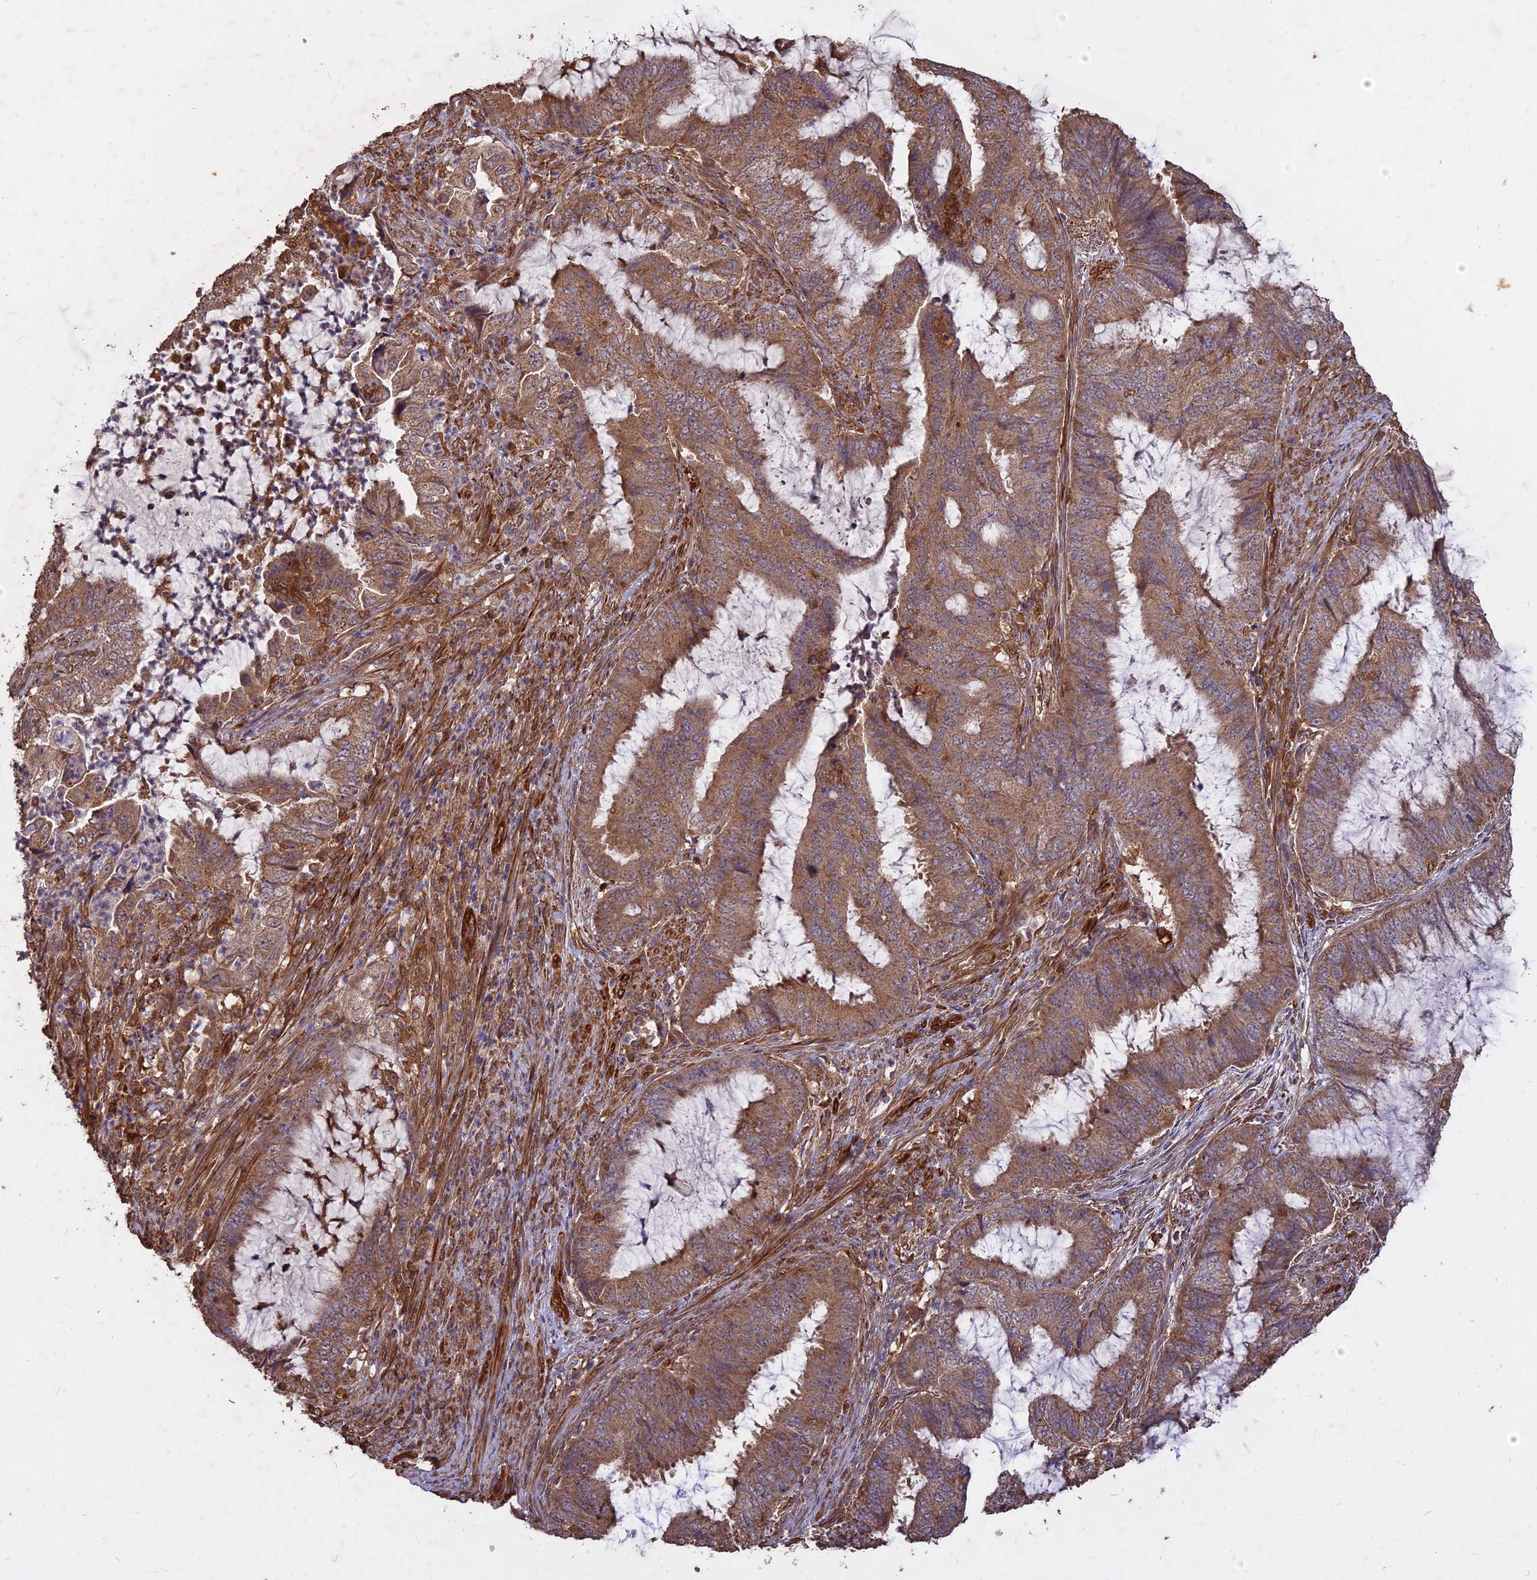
{"staining": {"intensity": "moderate", "quantity": ">75%", "location": "cytoplasmic/membranous"}, "tissue": "endometrial cancer", "cell_type": "Tumor cells", "image_type": "cancer", "snomed": [{"axis": "morphology", "description": "Adenocarcinoma, NOS"}, {"axis": "topography", "description": "Endometrium"}], "caption": "A histopathology image of human endometrial adenocarcinoma stained for a protein displays moderate cytoplasmic/membranous brown staining in tumor cells. (IHC, brightfield microscopy, high magnification).", "gene": "SAC3D1", "patient": {"sex": "female", "age": 51}}